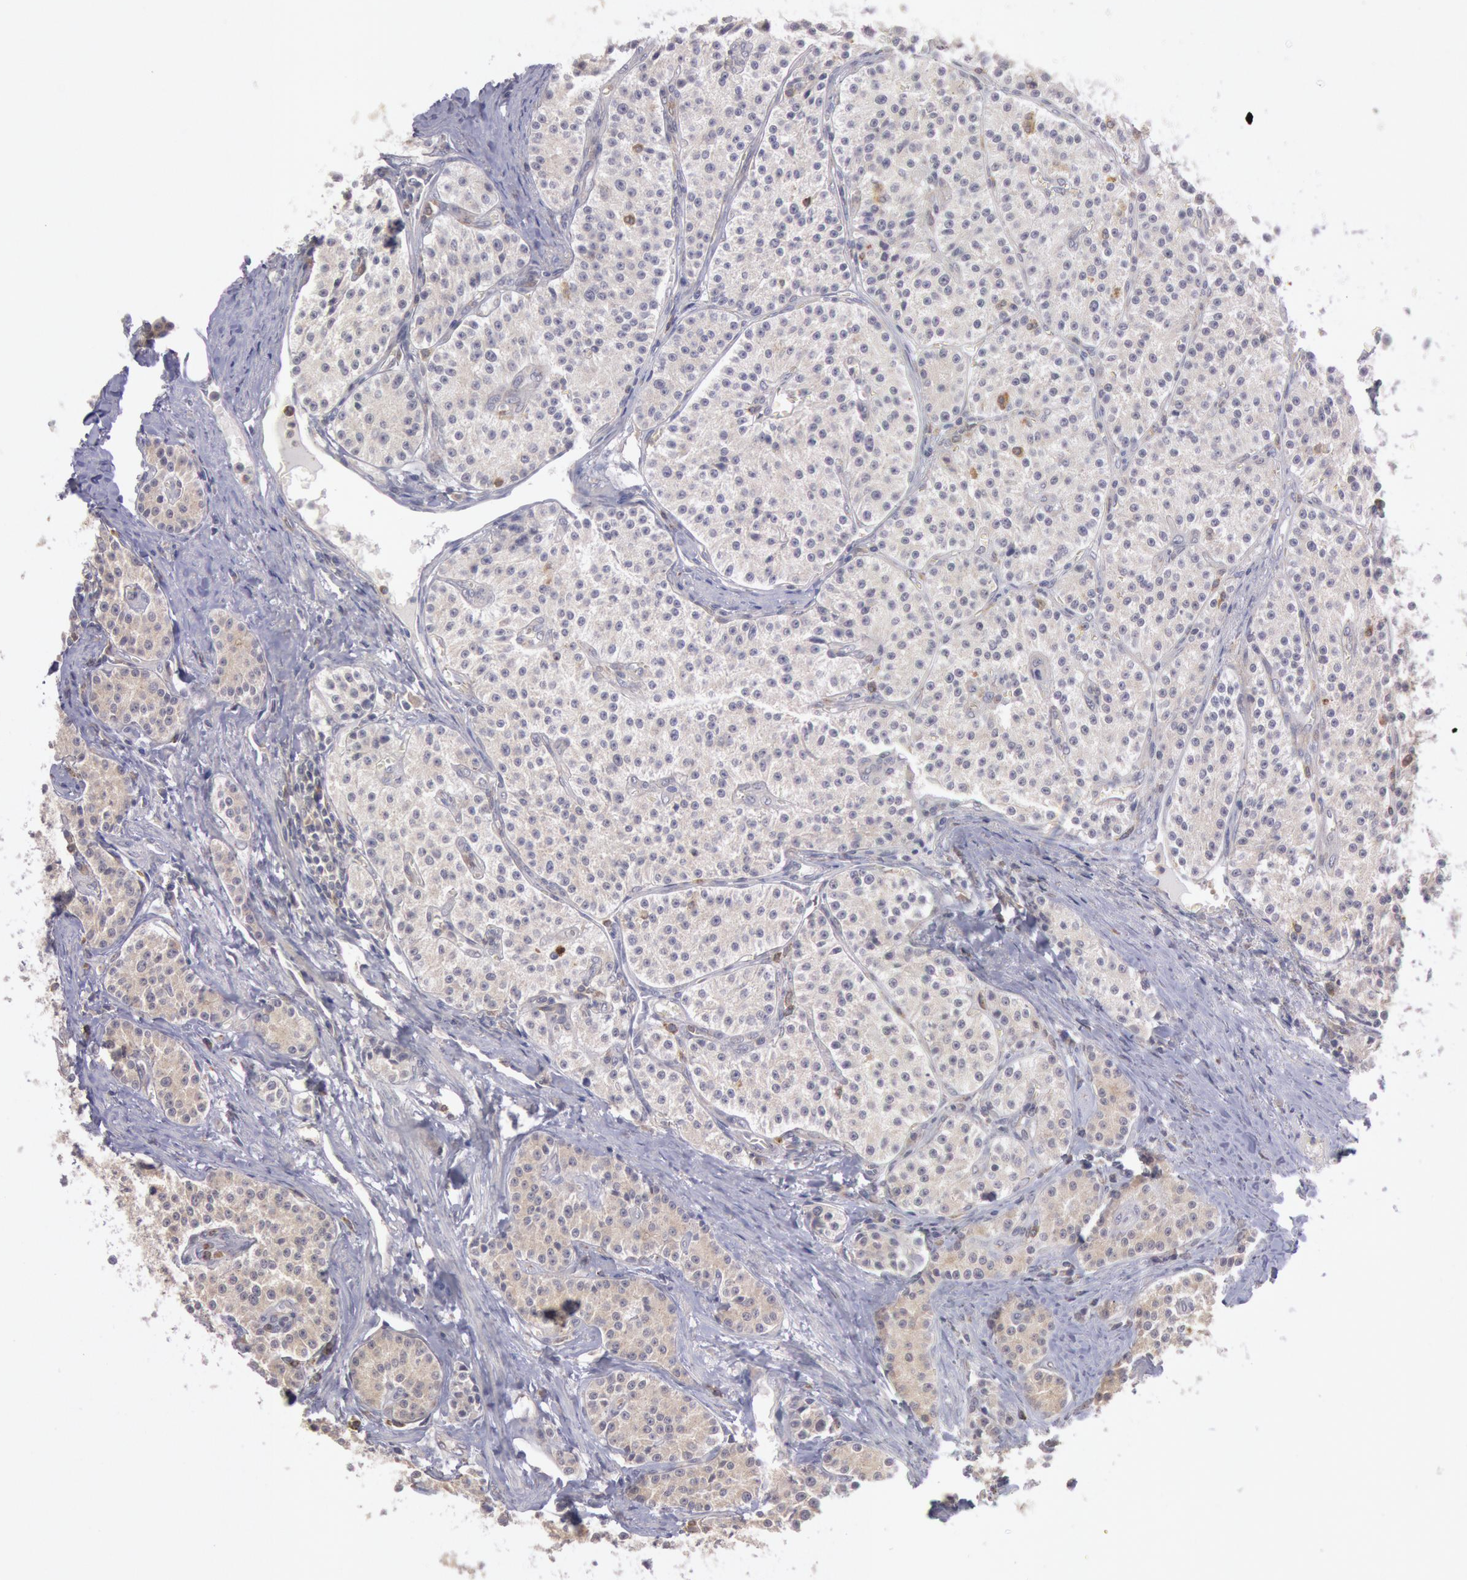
{"staining": {"intensity": "negative", "quantity": "none", "location": "none"}, "tissue": "carcinoid", "cell_type": "Tumor cells", "image_type": "cancer", "snomed": [{"axis": "morphology", "description": "Carcinoid, malignant, NOS"}, {"axis": "topography", "description": "Stomach"}], "caption": "High magnification brightfield microscopy of malignant carcinoid stained with DAB (3,3'-diaminobenzidine) (brown) and counterstained with hematoxylin (blue): tumor cells show no significant expression.", "gene": "PLA2G6", "patient": {"sex": "female", "age": 76}}